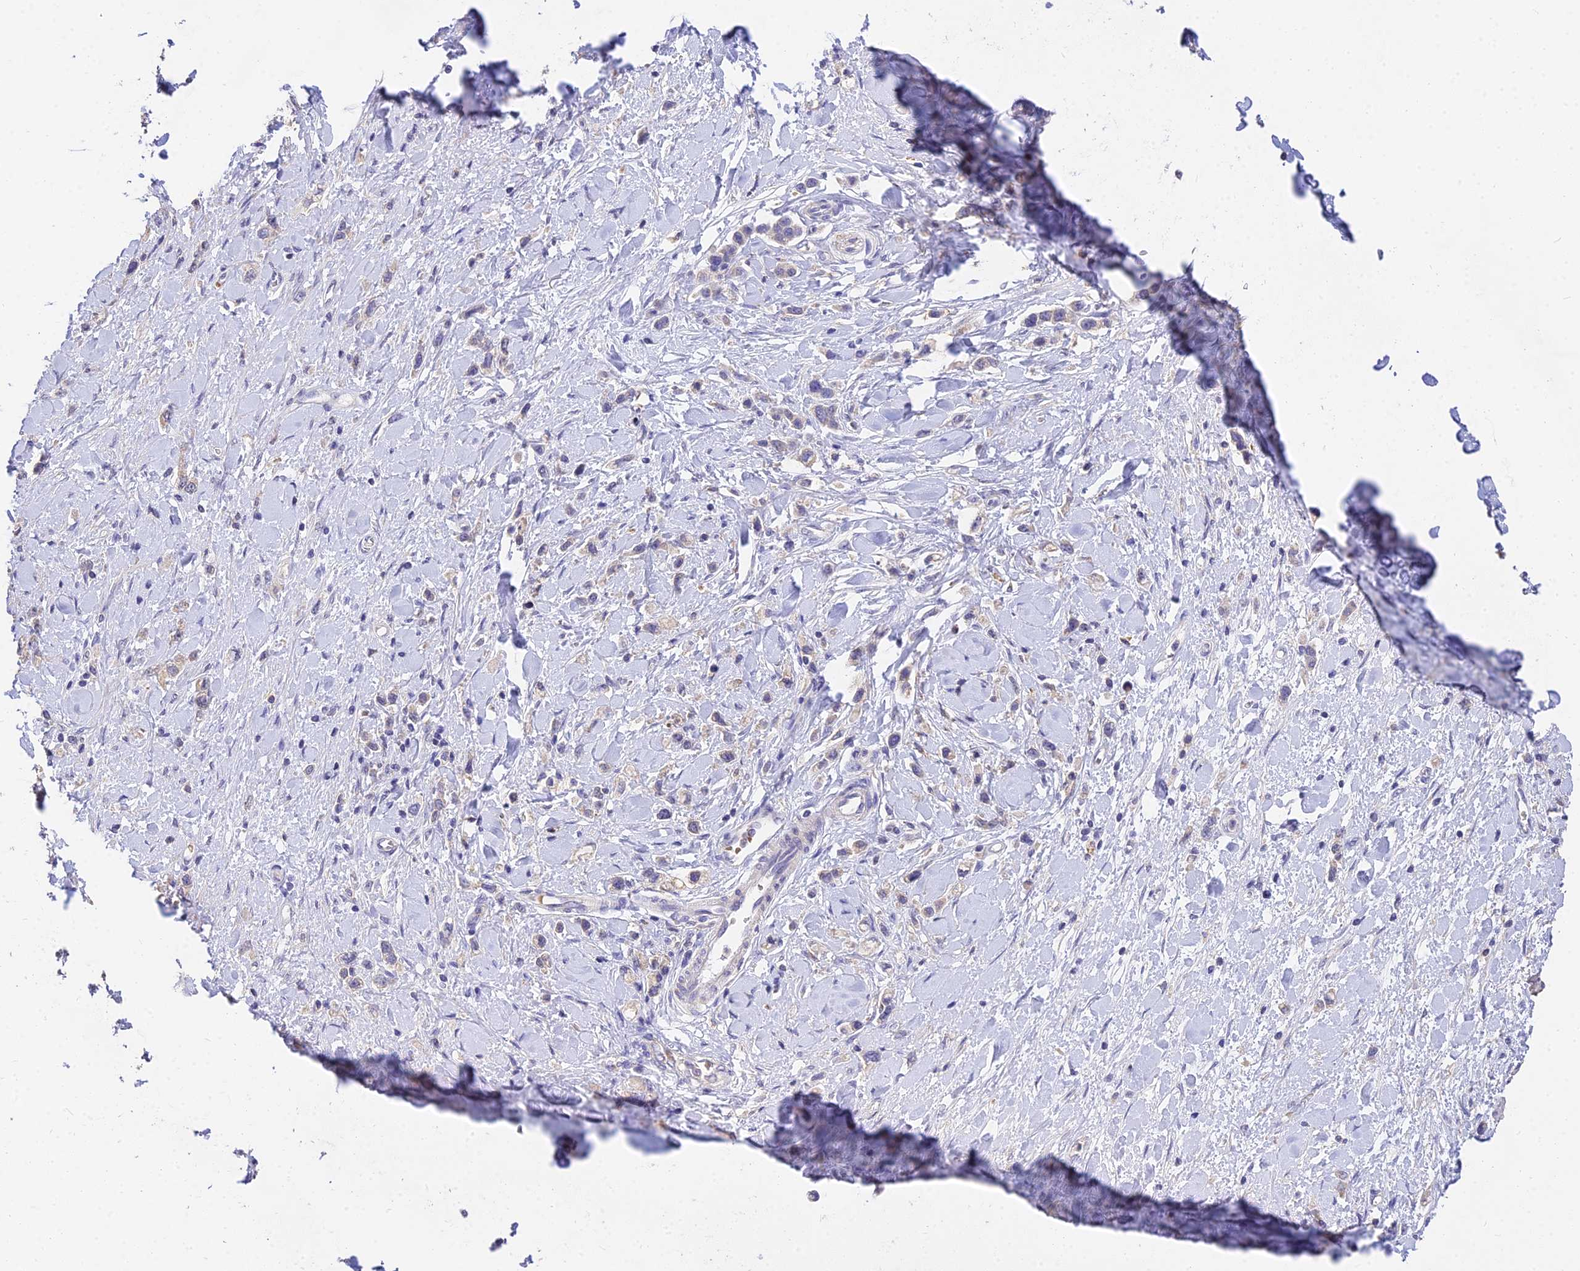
{"staining": {"intensity": "negative", "quantity": "none", "location": "none"}, "tissue": "stomach cancer", "cell_type": "Tumor cells", "image_type": "cancer", "snomed": [{"axis": "morphology", "description": "Normal tissue, NOS"}, {"axis": "morphology", "description": "Adenocarcinoma, NOS"}, {"axis": "topography", "description": "Stomach, upper"}, {"axis": "topography", "description": "Stomach"}], "caption": "Tumor cells show no significant expression in stomach adenocarcinoma.", "gene": "ARL8B", "patient": {"sex": "female", "age": 65}}